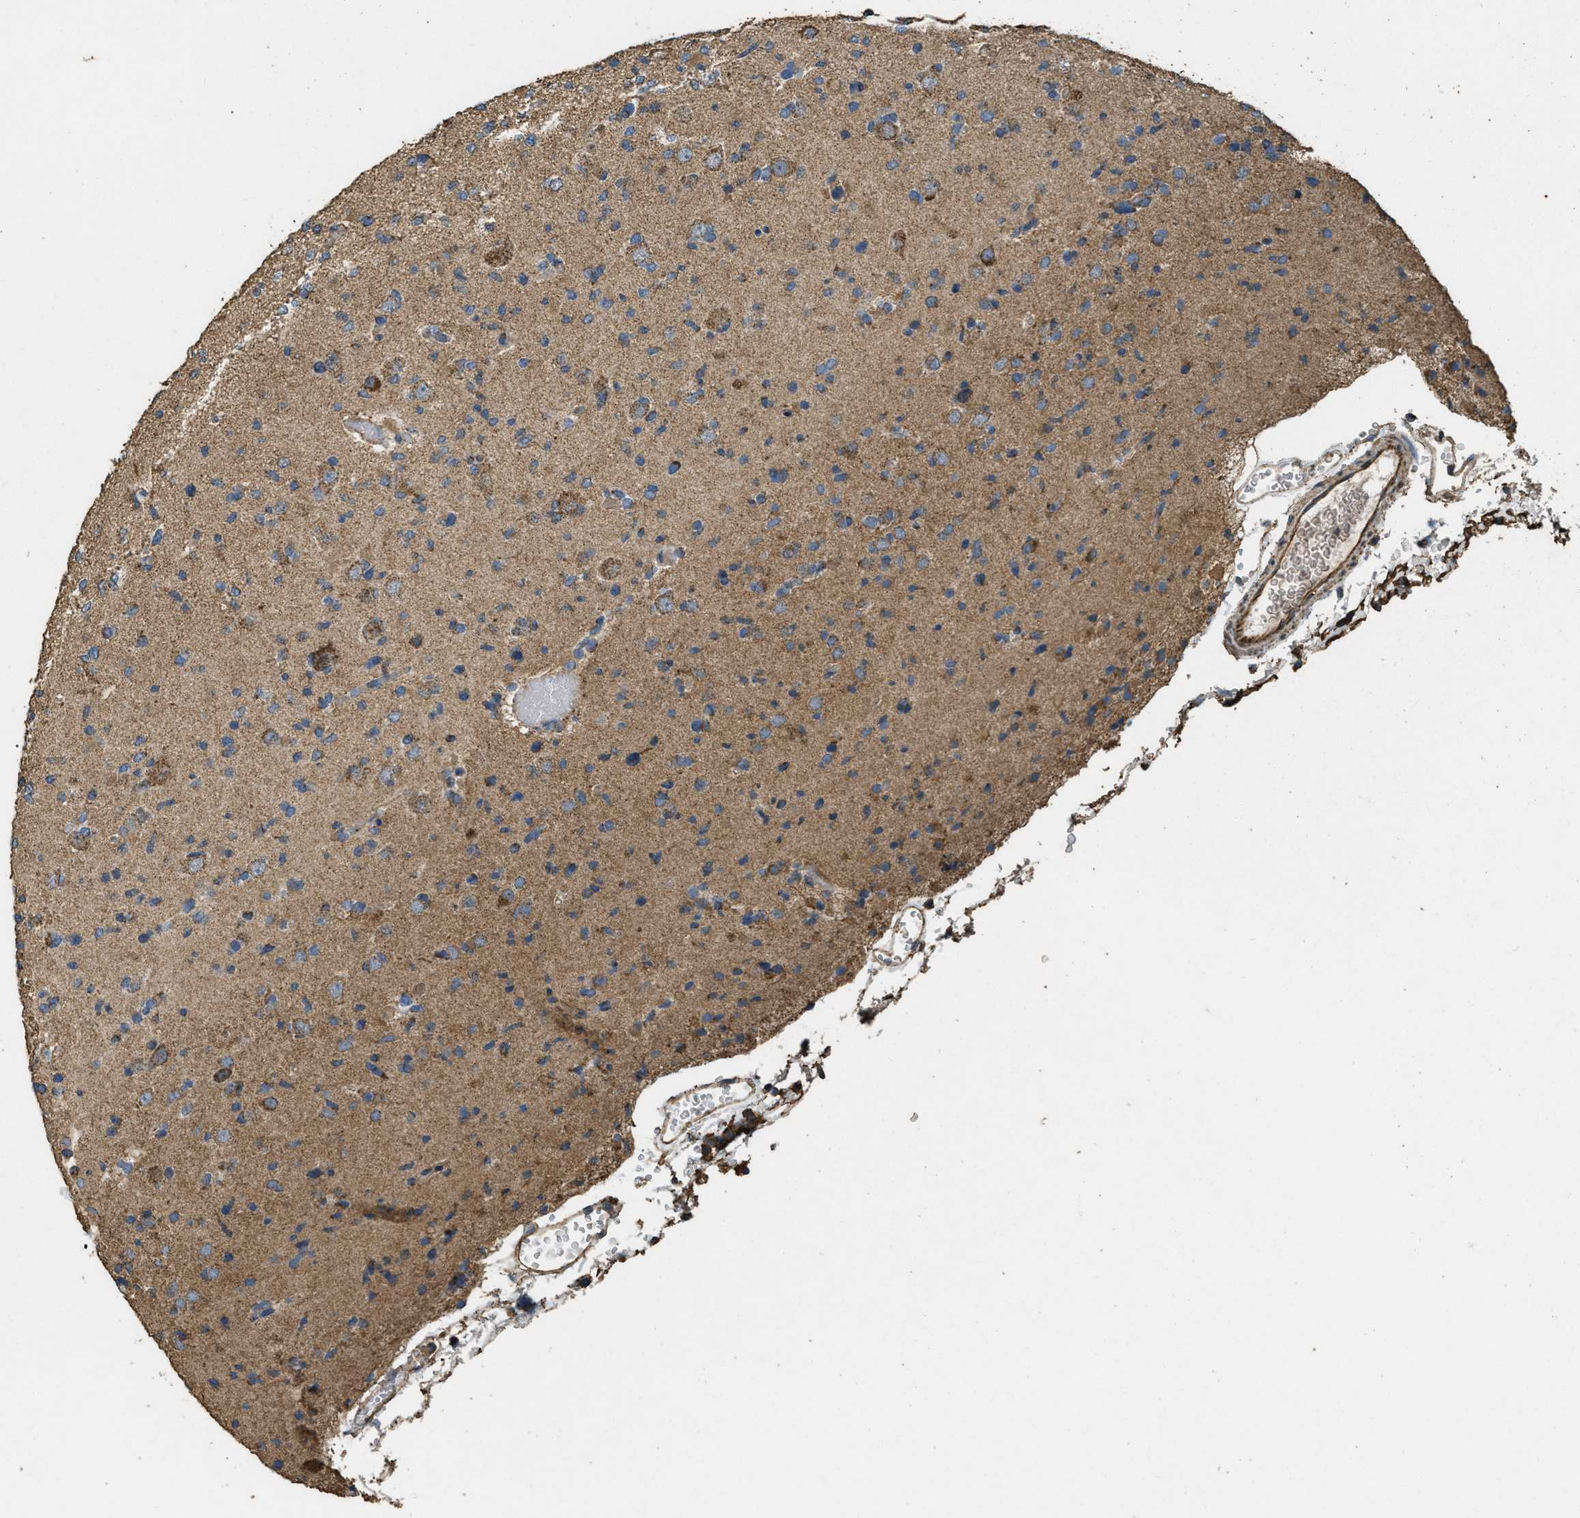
{"staining": {"intensity": "moderate", "quantity": ">75%", "location": "cytoplasmic/membranous"}, "tissue": "glioma", "cell_type": "Tumor cells", "image_type": "cancer", "snomed": [{"axis": "morphology", "description": "Glioma, malignant, Low grade"}, {"axis": "topography", "description": "Brain"}], "caption": "This is an image of immunohistochemistry (IHC) staining of low-grade glioma (malignant), which shows moderate staining in the cytoplasmic/membranous of tumor cells.", "gene": "CYRIA", "patient": {"sex": "female", "age": 22}}